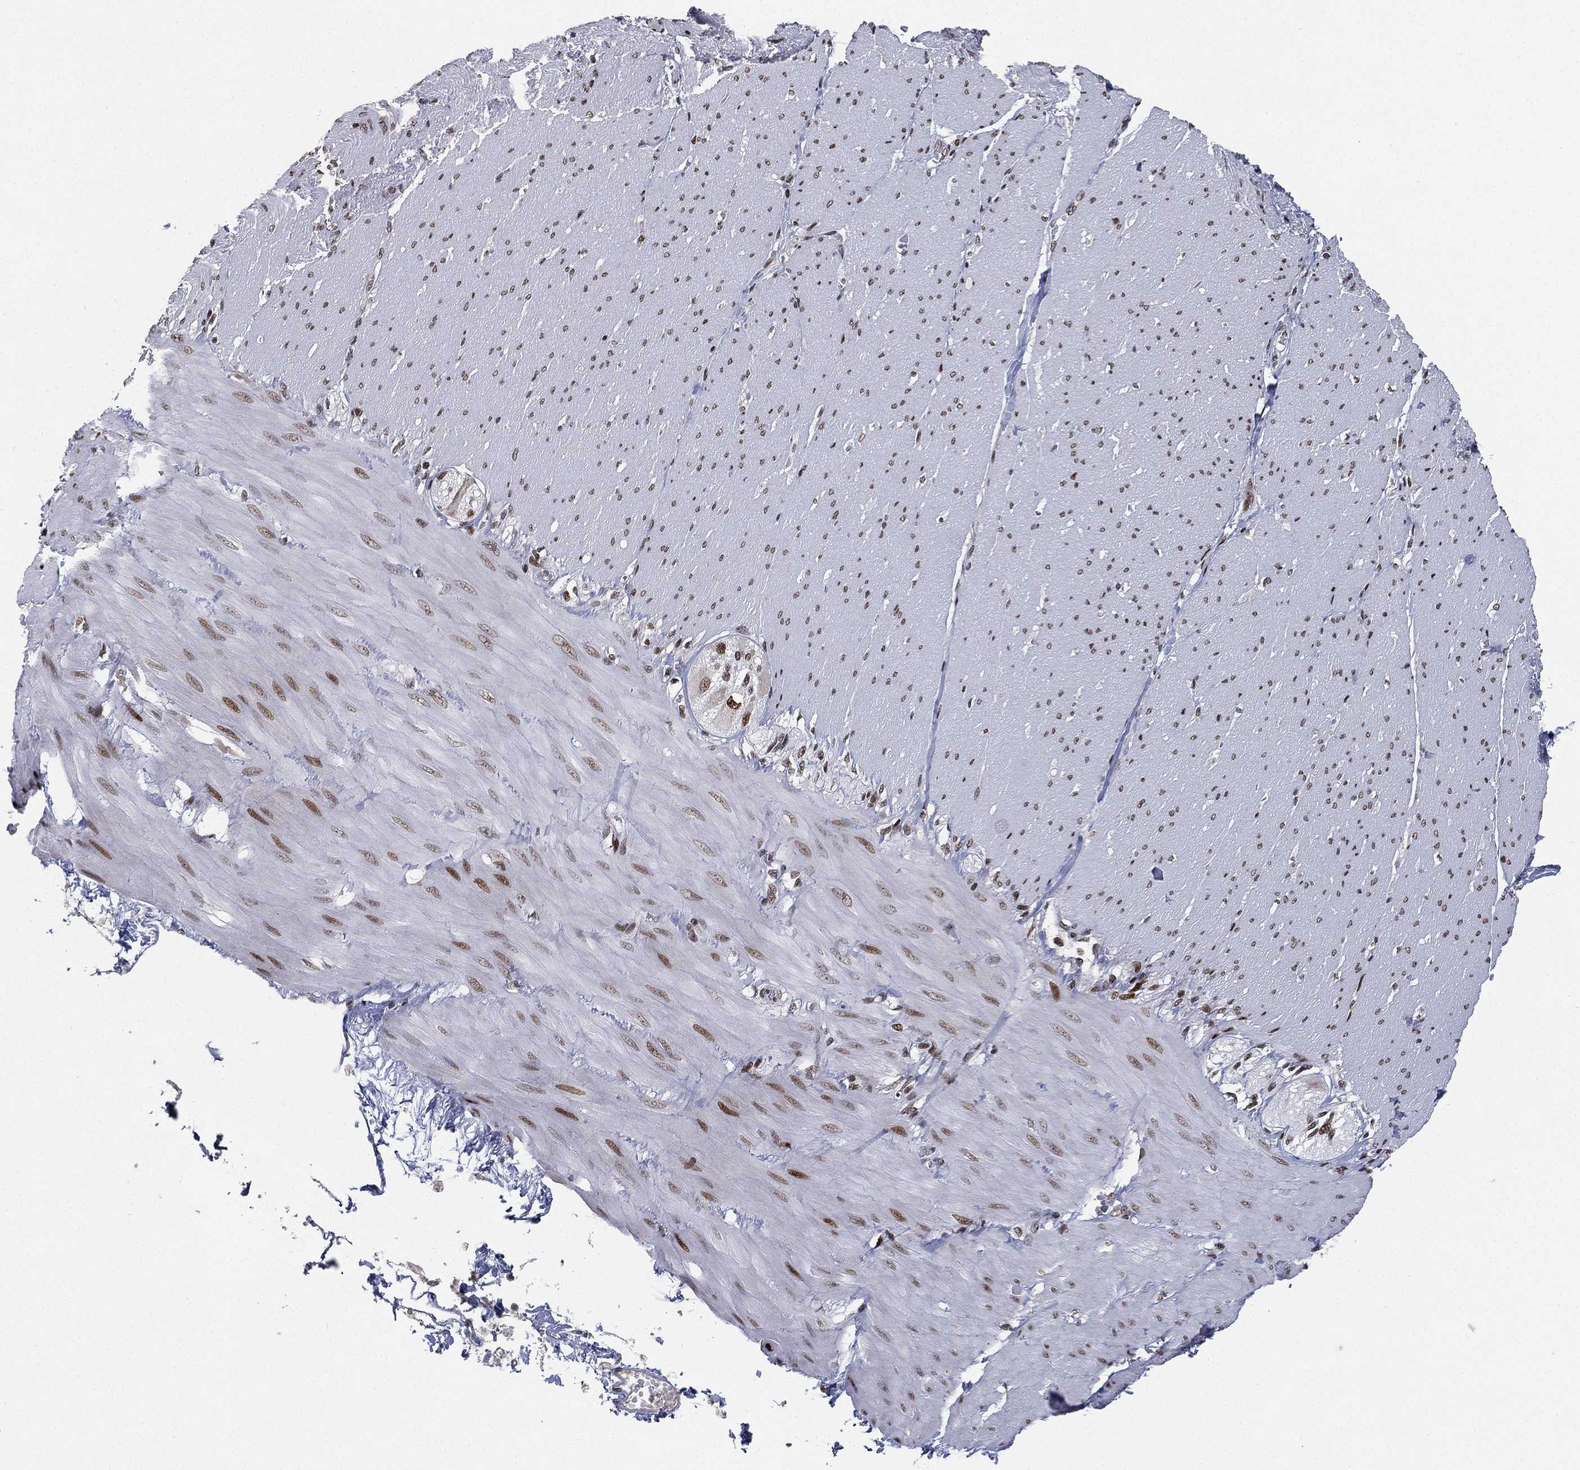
{"staining": {"intensity": "negative", "quantity": "none", "location": "none"}, "tissue": "adipose tissue", "cell_type": "Adipocytes", "image_type": "normal", "snomed": [{"axis": "morphology", "description": "Normal tissue, NOS"}, {"axis": "topography", "description": "Smooth muscle"}, {"axis": "topography", "description": "Duodenum"}, {"axis": "topography", "description": "Peripheral nerve tissue"}], "caption": "Adipose tissue stained for a protein using IHC demonstrates no expression adipocytes.", "gene": "RTF1", "patient": {"sex": "female", "age": 61}}